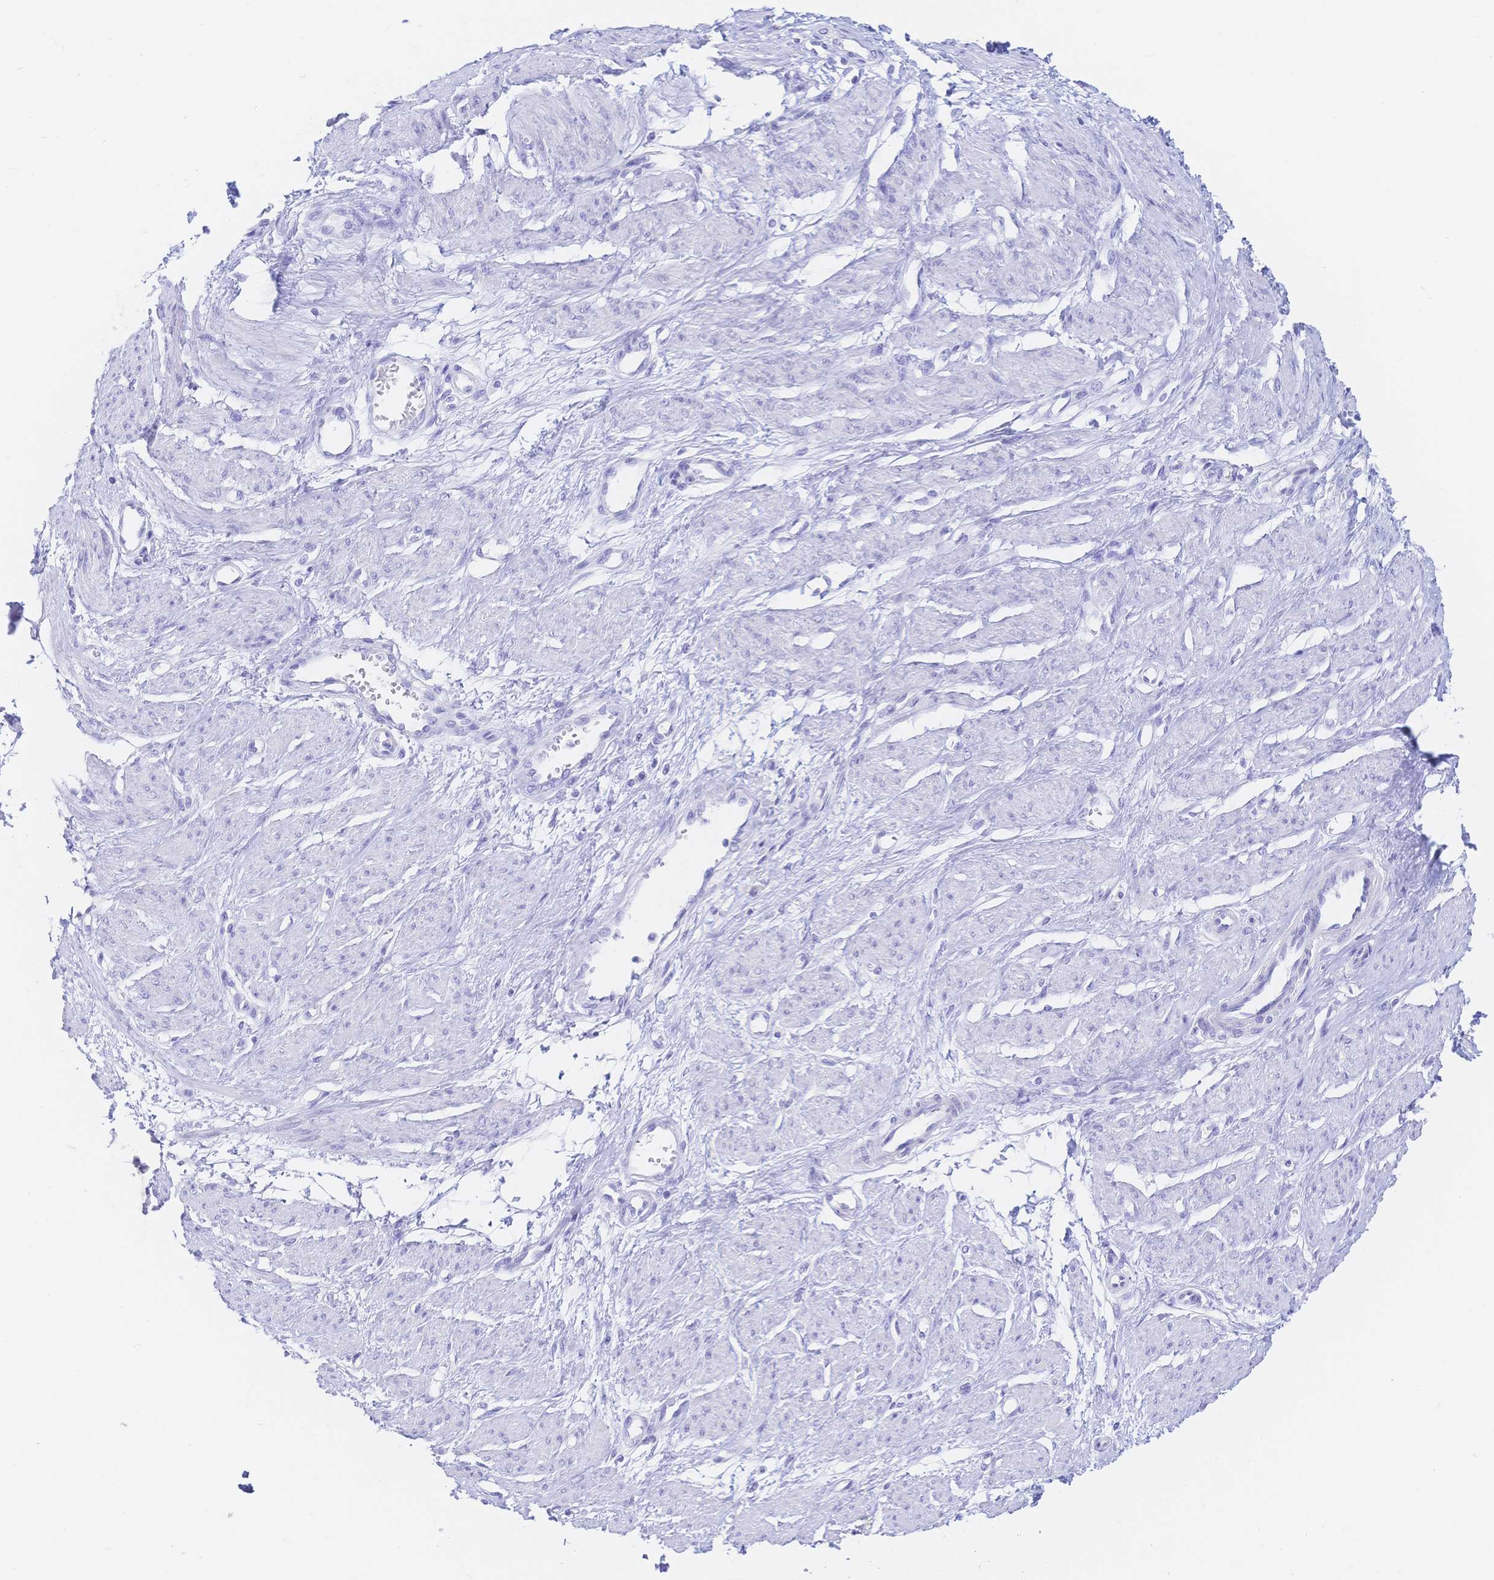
{"staining": {"intensity": "negative", "quantity": "none", "location": "none"}, "tissue": "smooth muscle", "cell_type": "Smooth muscle cells", "image_type": "normal", "snomed": [{"axis": "morphology", "description": "Normal tissue, NOS"}, {"axis": "topography", "description": "Smooth muscle"}, {"axis": "topography", "description": "Uterus"}], "caption": "The image exhibits no staining of smooth muscle cells in normal smooth muscle.", "gene": "RRM1", "patient": {"sex": "female", "age": 39}}